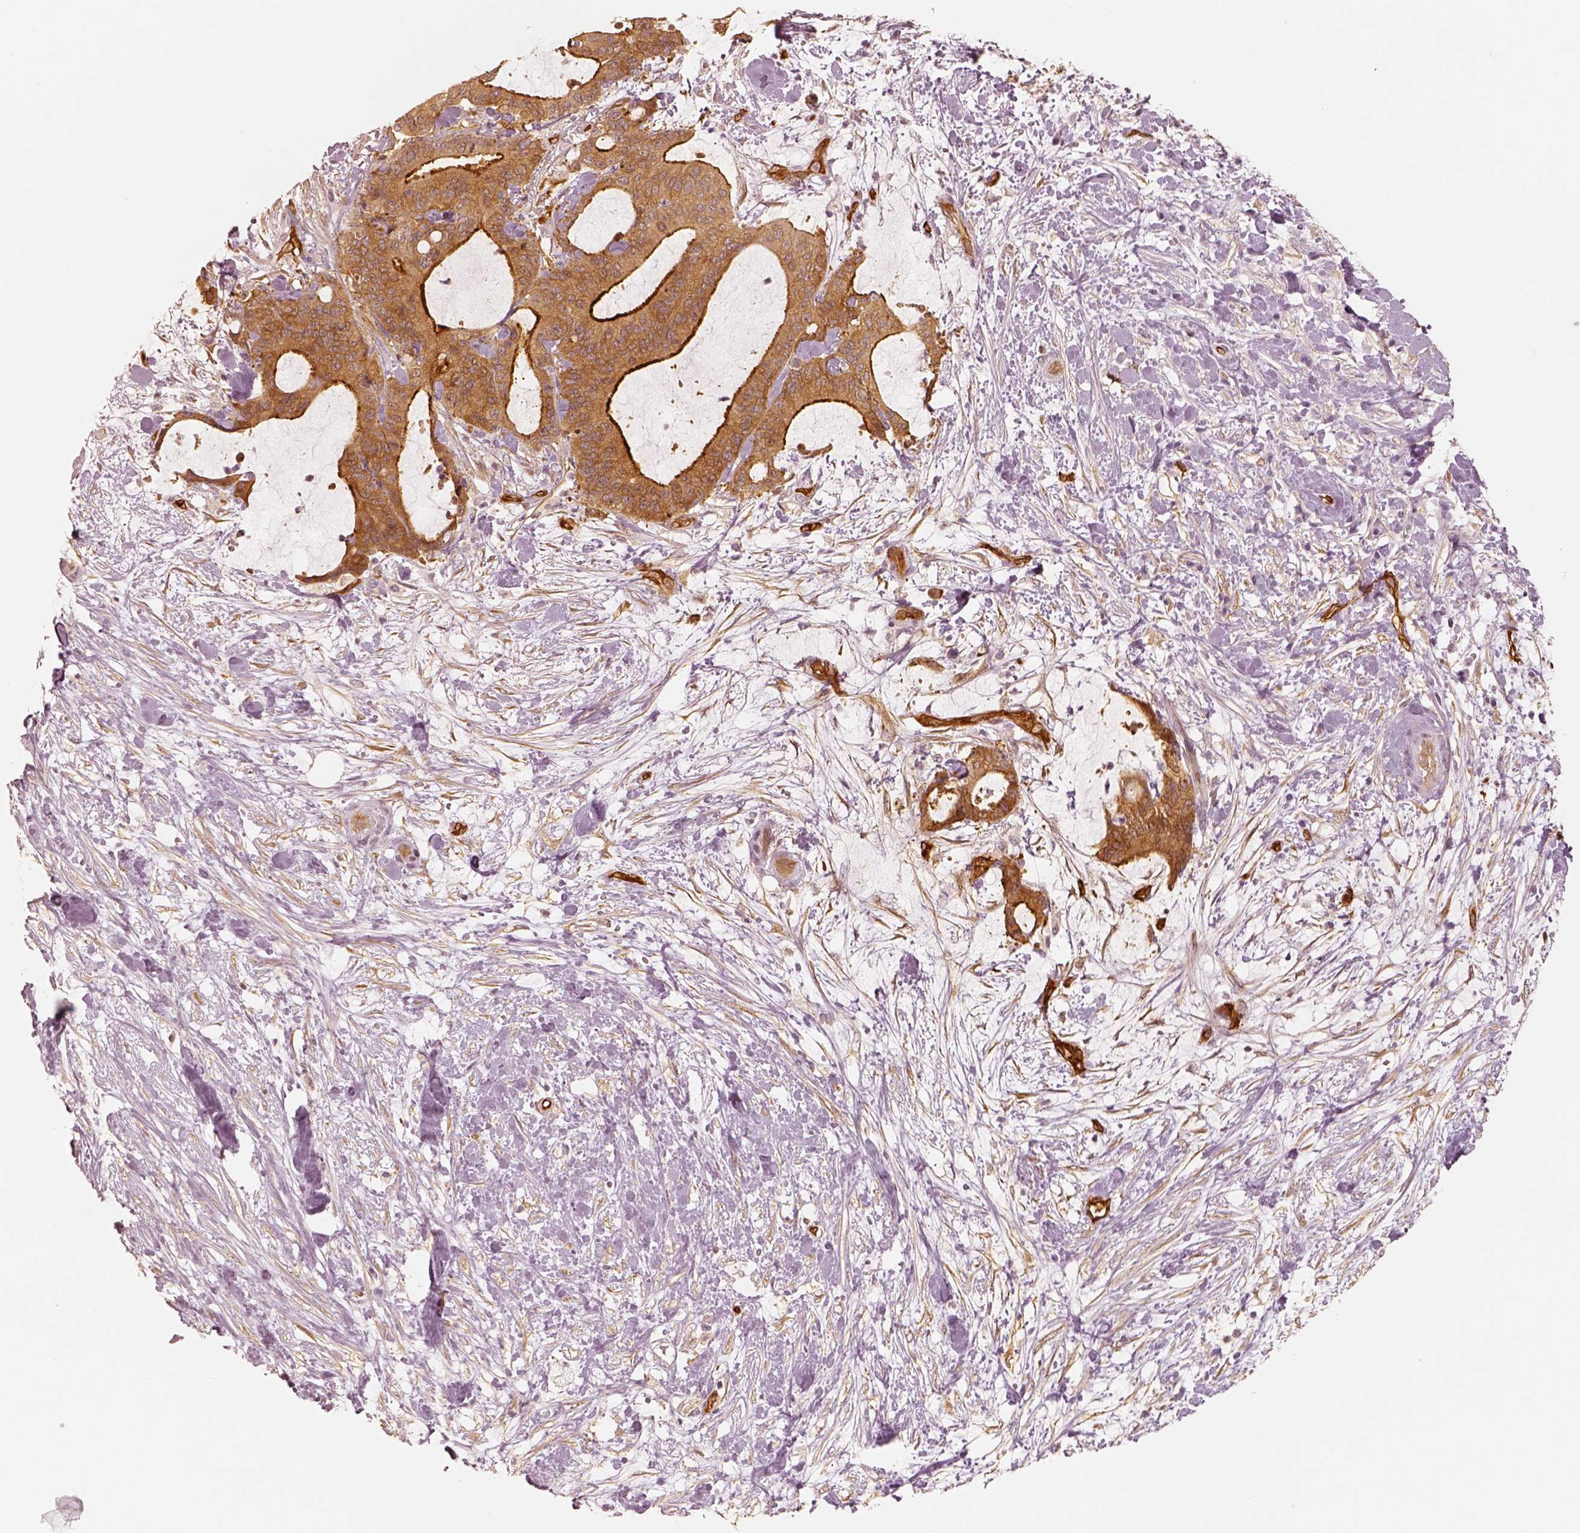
{"staining": {"intensity": "moderate", "quantity": ">75%", "location": "cytoplasmic/membranous"}, "tissue": "liver cancer", "cell_type": "Tumor cells", "image_type": "cancer", "snomed": [{"axis": "morphology", "description": "Cholangiocarcinoma"}, {"axis": "topography", "description": "Liver"}], "caption": "Immunohistochemistry of liver cancer shows medium levels of moderate cytoplasmic/membranous expression in about >75% of tumor cells.", "gene": "FSCN1", "patient": {"sex": "female", "age": 73}}